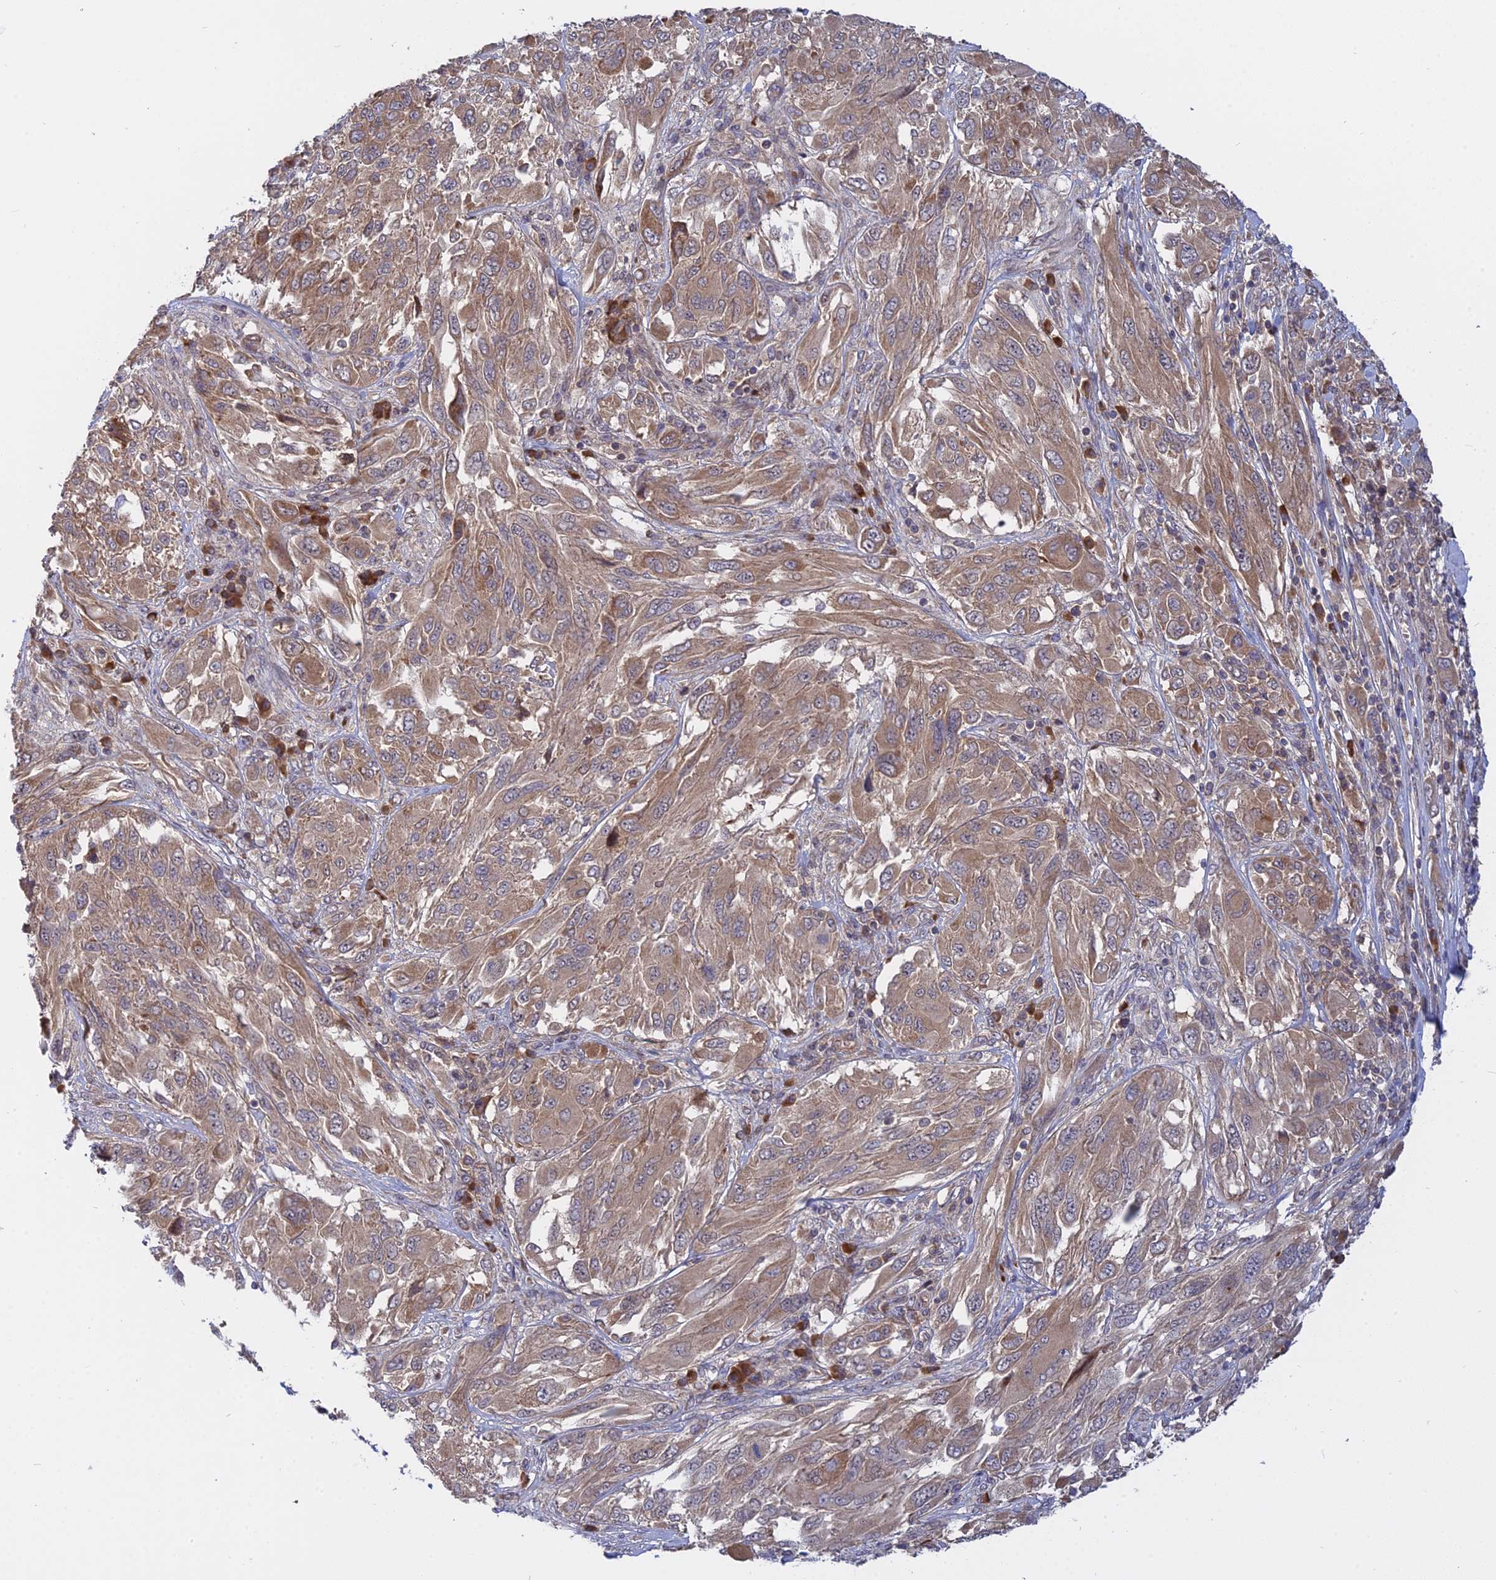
{"staining": {"intensity": "moderate", "quantity": ">75%", "location": "cytoplasmic/membranous"}, "tissue": "melanoma", "cell_type": "Tumor cells", "image_type": "cancer", "snomed": [{"axis": "morphology", "description": "Malignant melanoma, NOS"}, {"axis": "topography", "description": "Skin"}], "caption": "Immunohistochemistry (IHC) image of neoplastic tissue: melanoma stained using IHC displays medium levels of moderate protein expression localized specifically in the cytoplasmic/membranous of tumor cells, appearing as a cytoplasmic/membranous brown color.", "gene": "IL21R", "patient": {"sex": "female", "age": 91}}